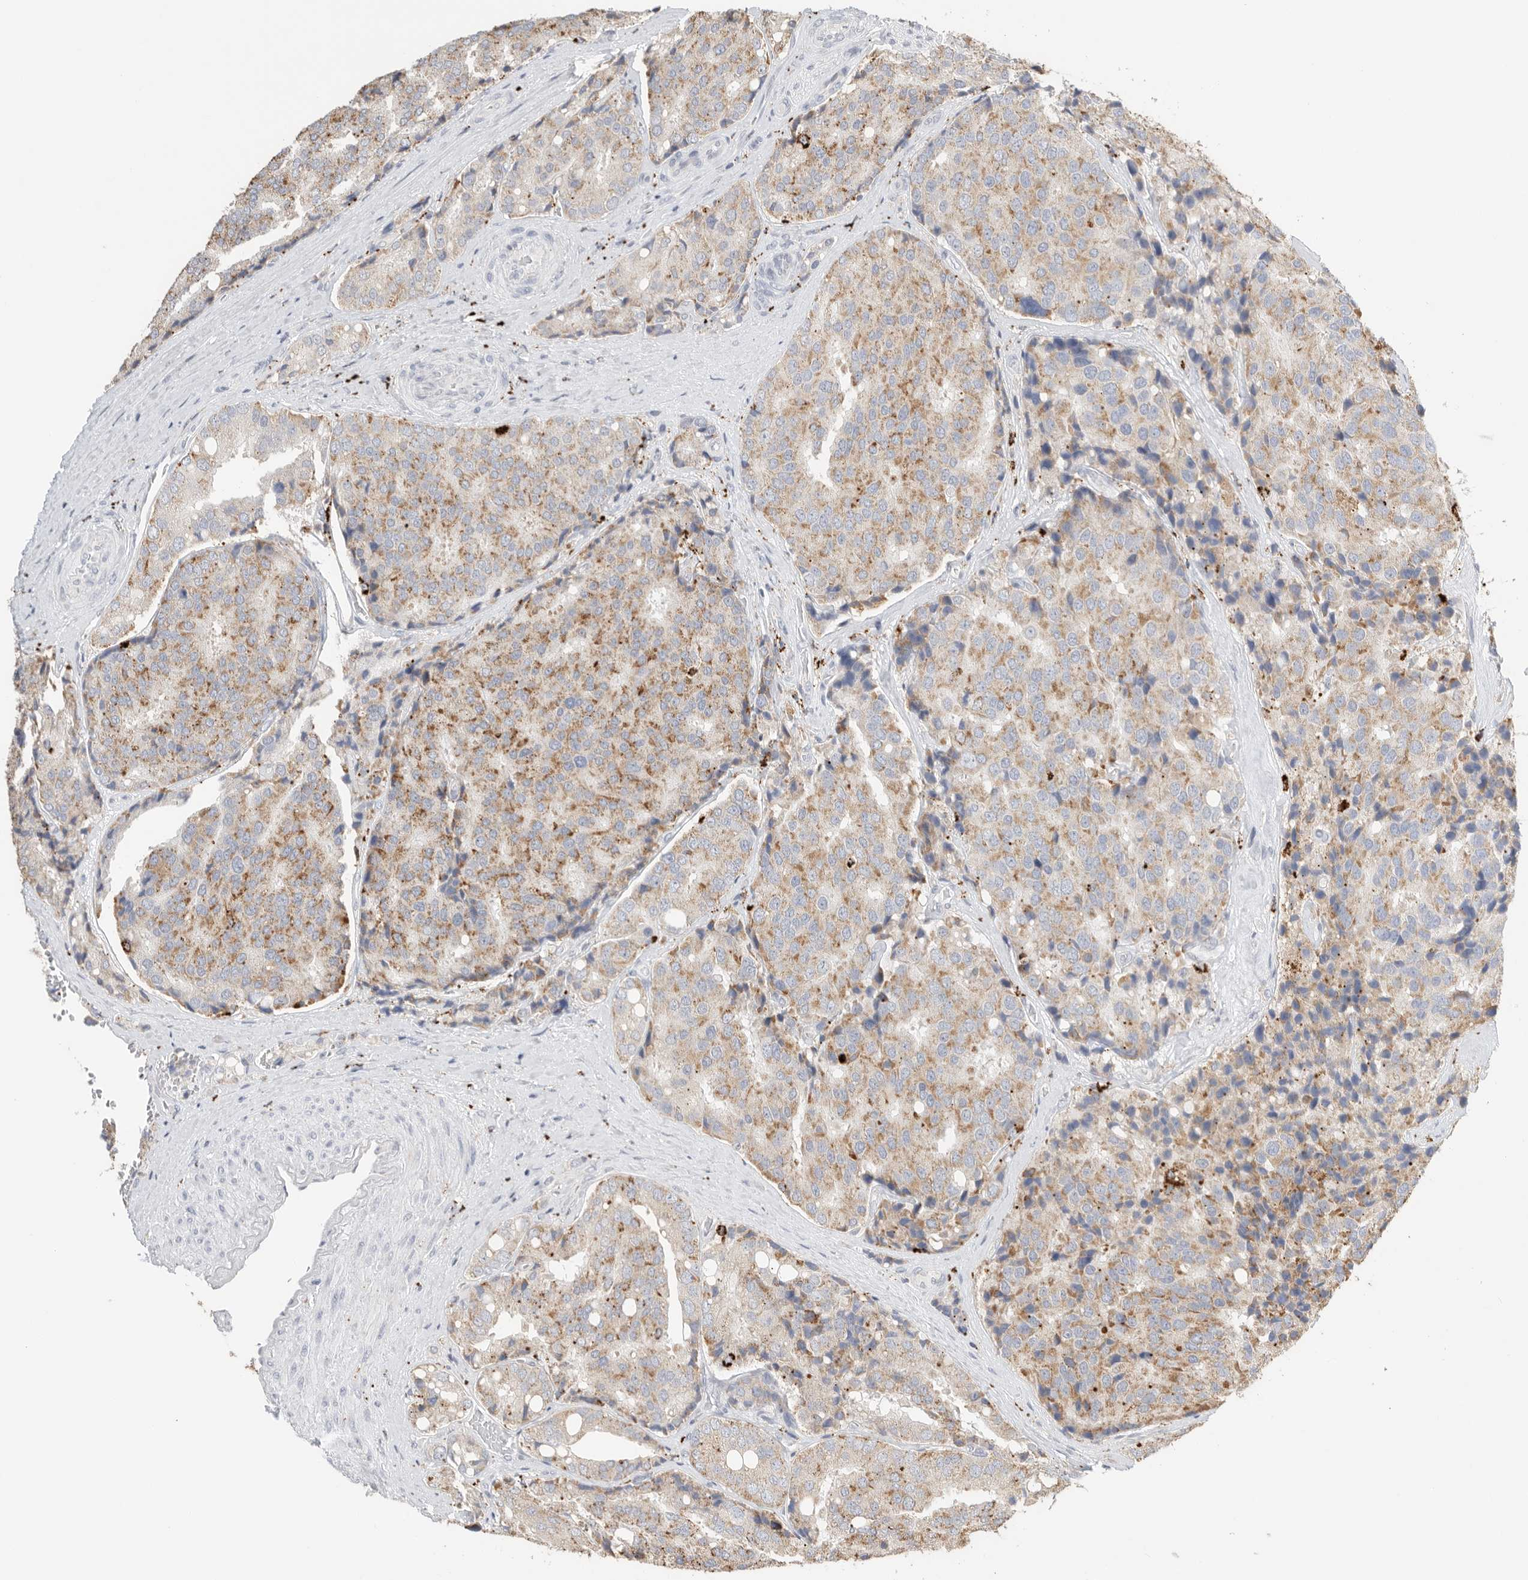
{"staining": {"intensity": "moderate", "quantity": "25%-75%", "location": "cytoplasmic/membranous"}, "tissue": "prostate cancer", "cell_type": "Tumor cells", "image_type": "cancer", "snomed": [{"axis": "morphology", "description": "Adenocarcinoma, High grade"}, {"axis": "topography", "description": "Prostate"}], "caption": "Immunohistochemistry histopathology image of human prostate adenocarcinoma (high-grade) stained for a protein (brown), which shows medium levels of moderate cytoplasmic/membranous expression in approximately 25%-75% of tumor cells.", "gene": "GGH", "patient": {"sex": "male", "age": 50}}